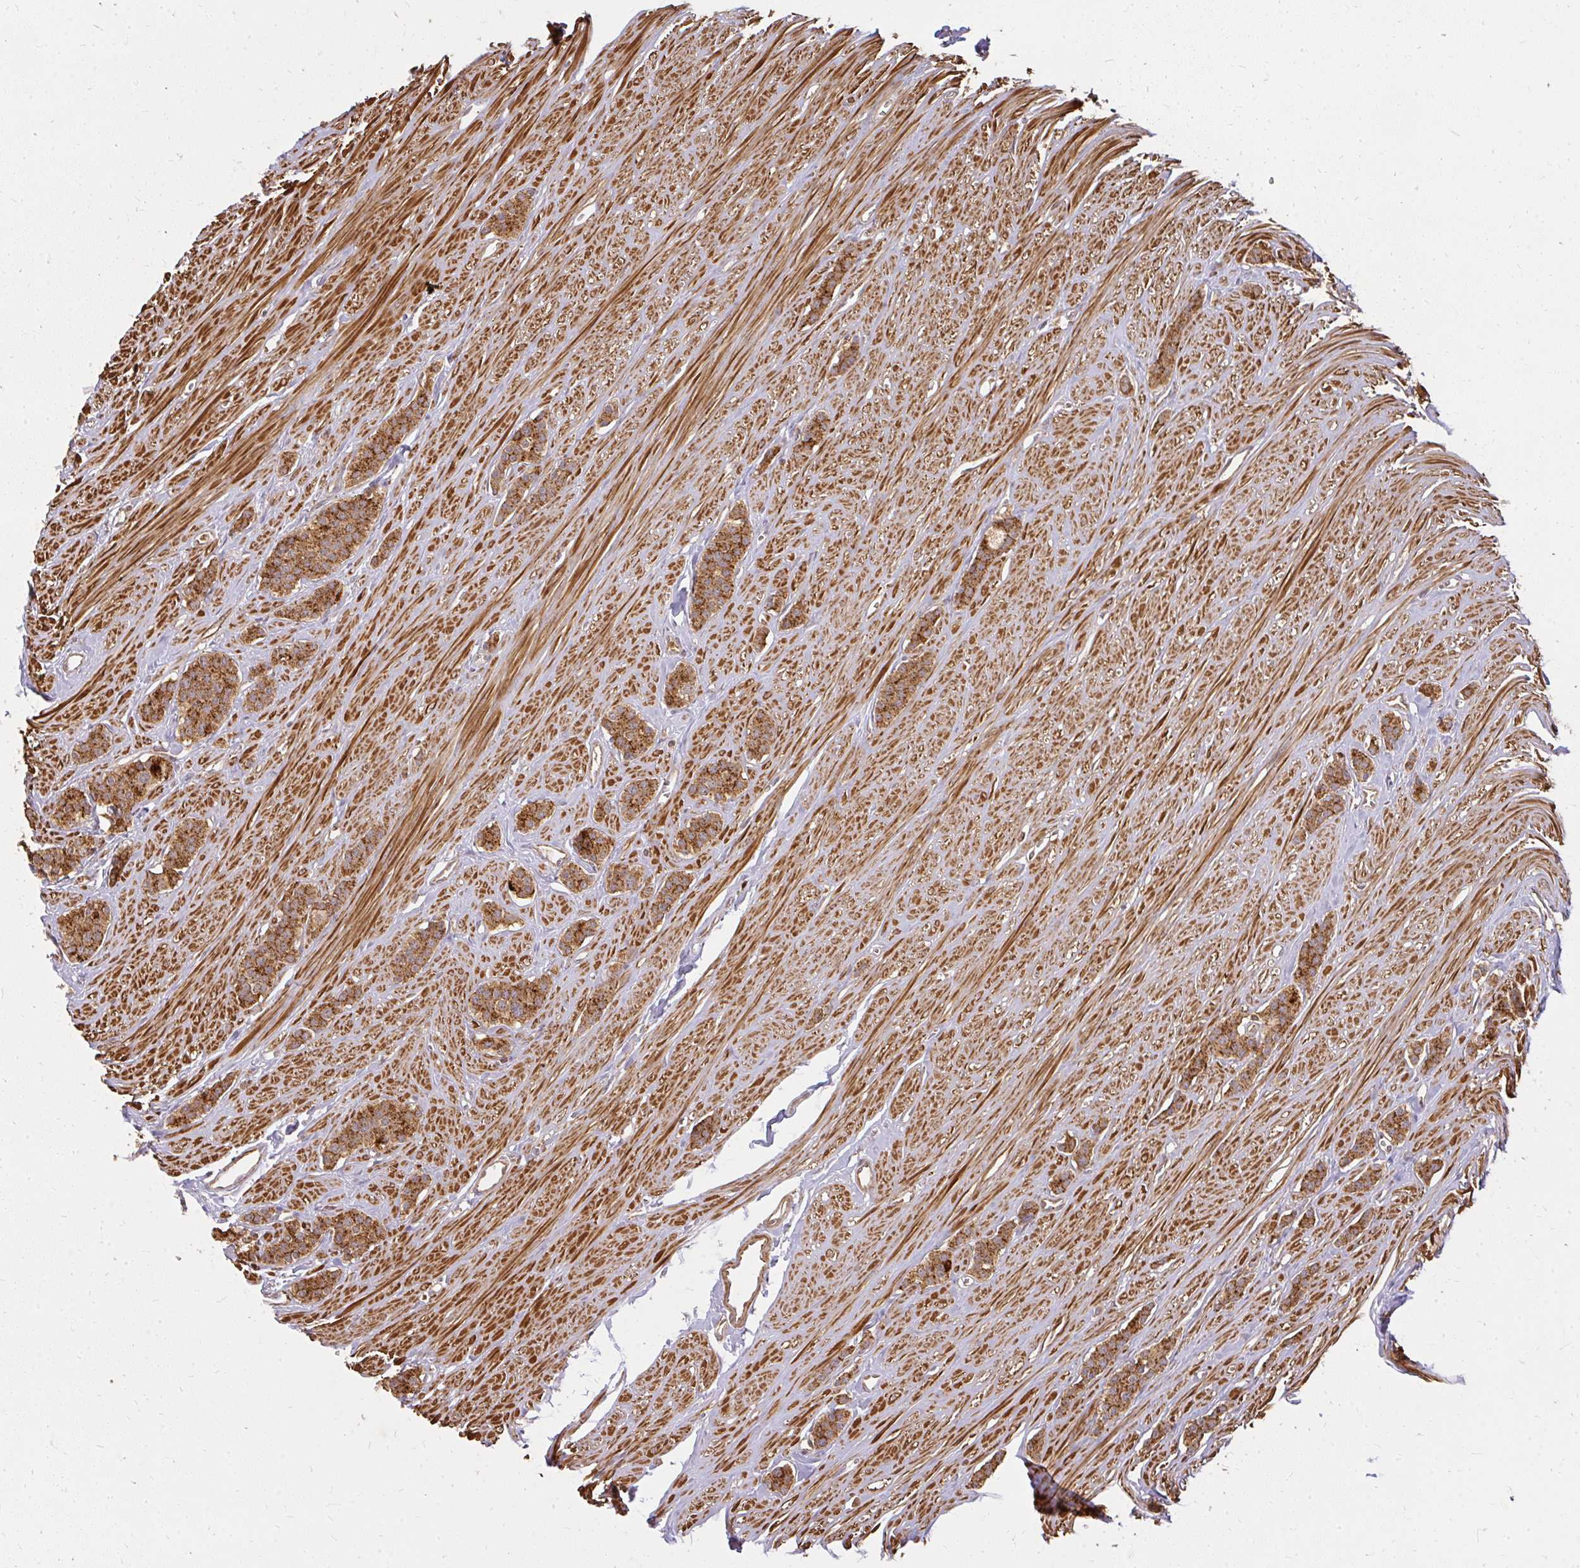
{"staining": {"intensity": "strong", "quantity": ">75%", "location": "cytoplasmic/membranous"}, "tissue": "carcinoid", "cell_type": "Tumor cells", "image_type": "cancer", "snomed": [{"axis": "morphology", "description": "Carcinoid, malignant, NOS"}, {"axis": "topography", "description": "Small intestine"}], "caption": "Protein staining shows strong cytoplasmic/membranous expression in about >75% of tumor cells in carcinoid.", "gene": "GNS", "patient": {"sex": "male", "age": 60}}